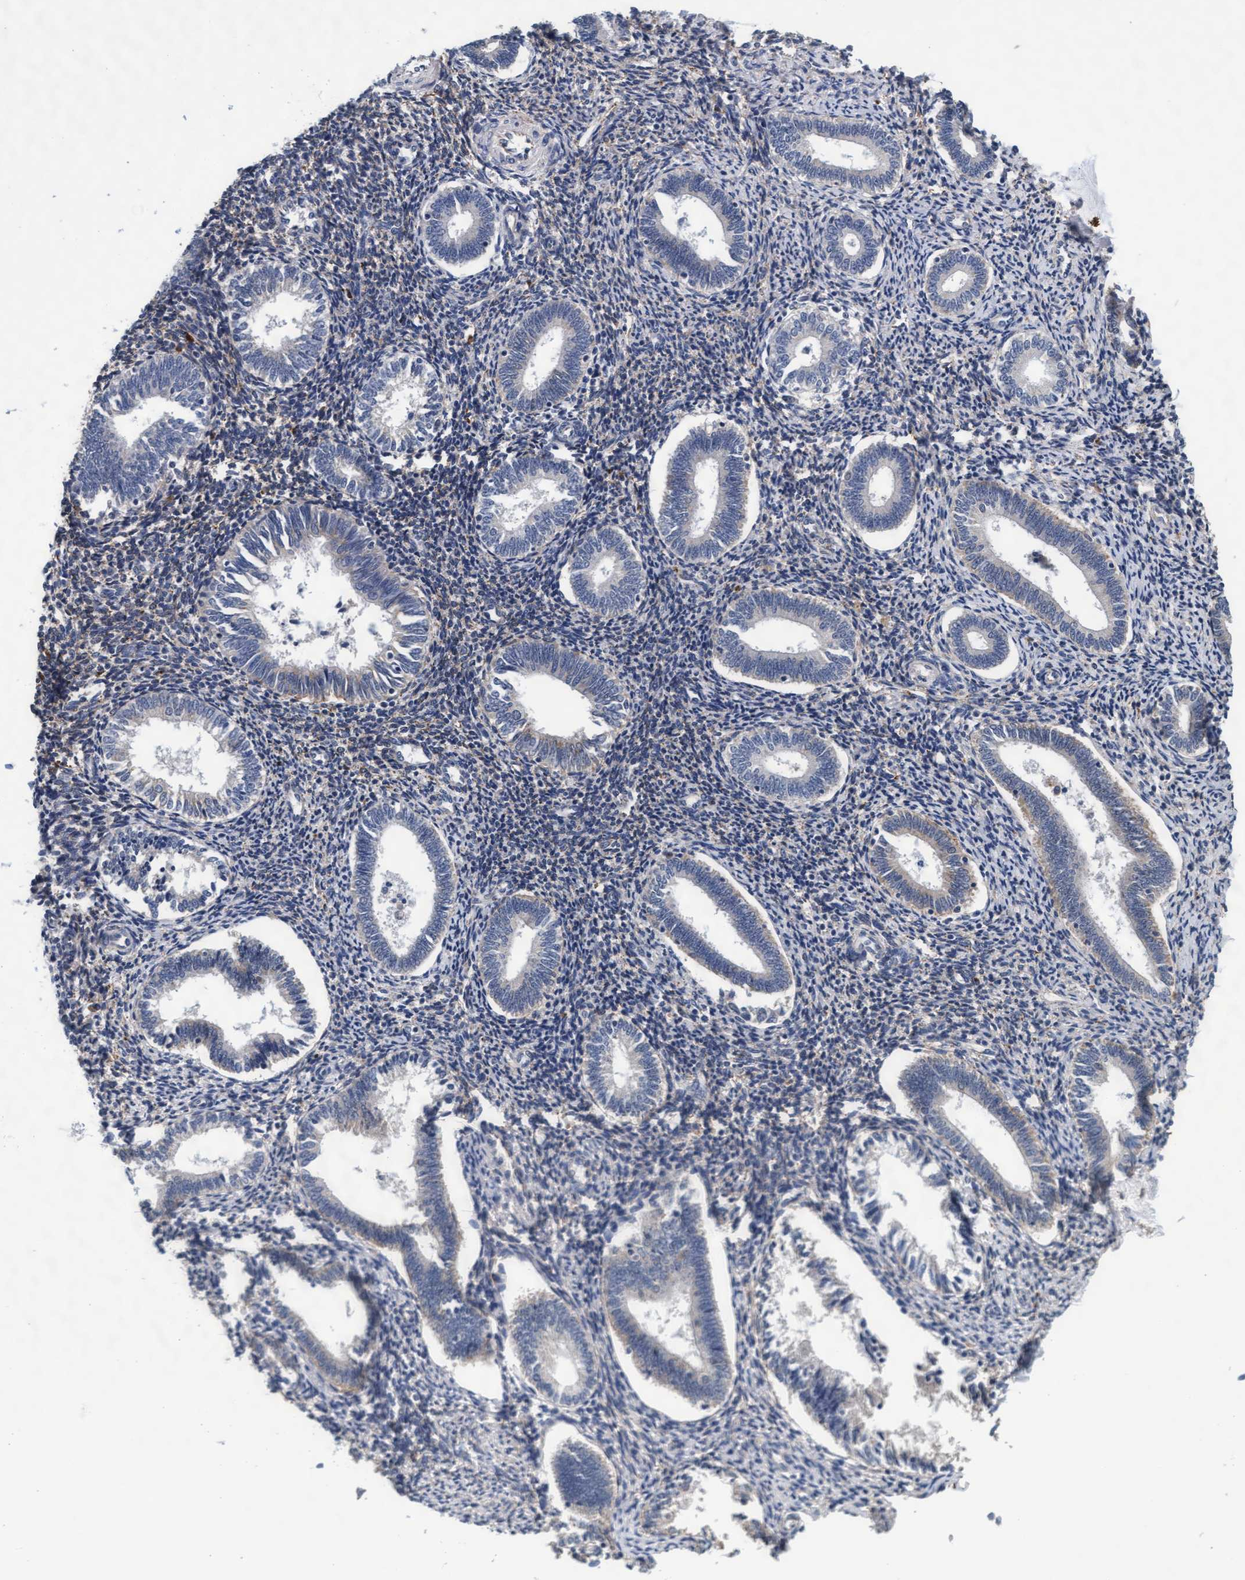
{"staining": {"intensity": "negative", "quantity": "none", "location": "none"}, "tissue": "endometrium", "cell_type": "Cells in endometrial stroma", "image_type": "normal", "snomed": [{"axis": "morphology", "description": "Normal tissue, NOS"}, {"axis": "topography", "description": "Endometrium"}], "caption": "A high-resolution image shows IHC staining of unremarkable endometrium, which exhibits no significant staining in cells in endometrial stroma.", "gene": "CPQ", "patient": {"sex": "female", "age": 41}}